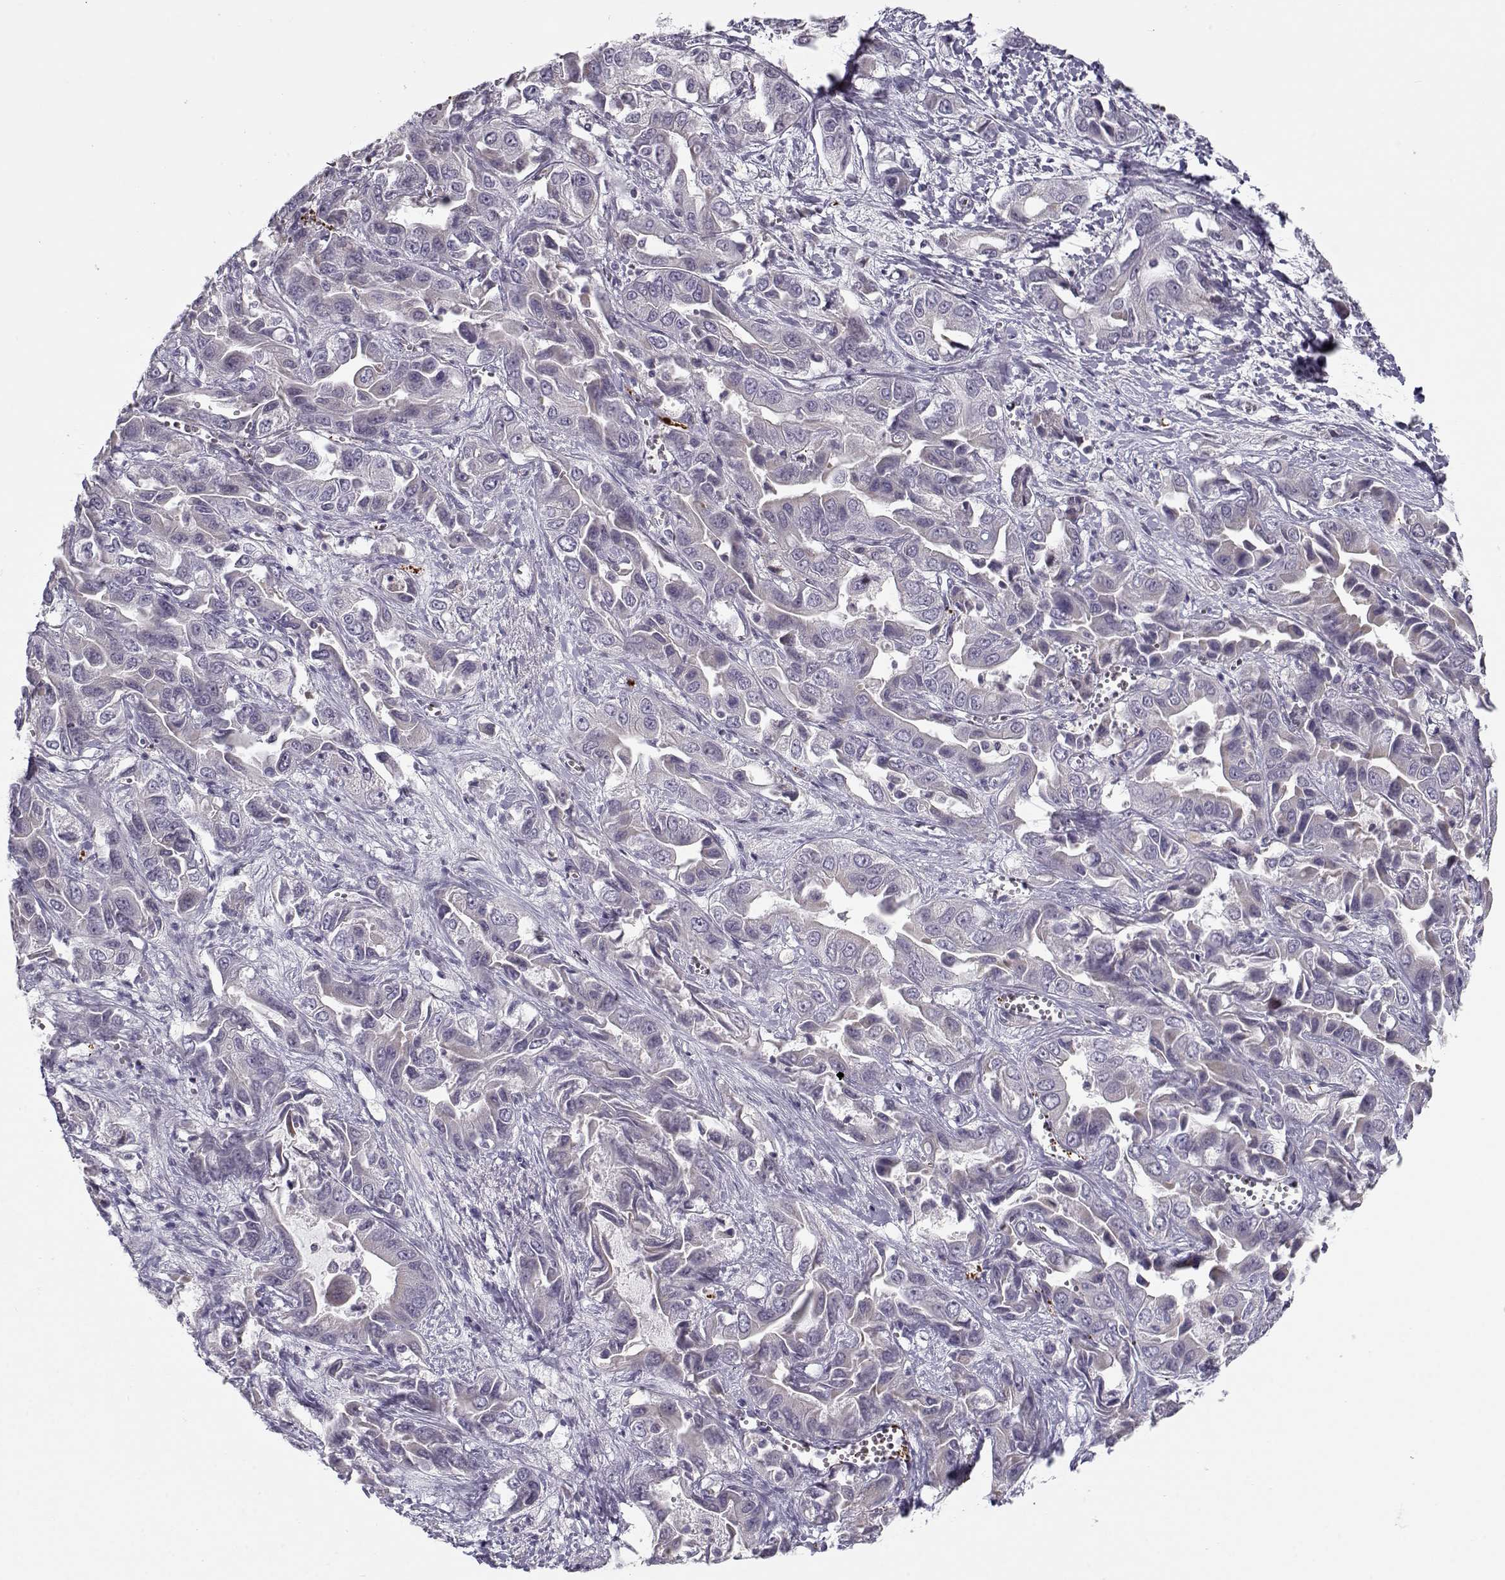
{"staining": {"intensity": "negative", "quantity": "none", "location": "none"}, "tissue": "liver cancer", "cell_type": "Tumor cells", "image_type": "cancer", "snomed": [{"axis": "morphology", "description": "Cholangiocarcinoma"}, {"axis": "topography", "description": "Liver"}], "caption": "Tumor cells show no significant staining in liver cancer (cholangiocarcinoma).", "gene": "KLF17", "patient": {"sex": "female", "age": 52}}